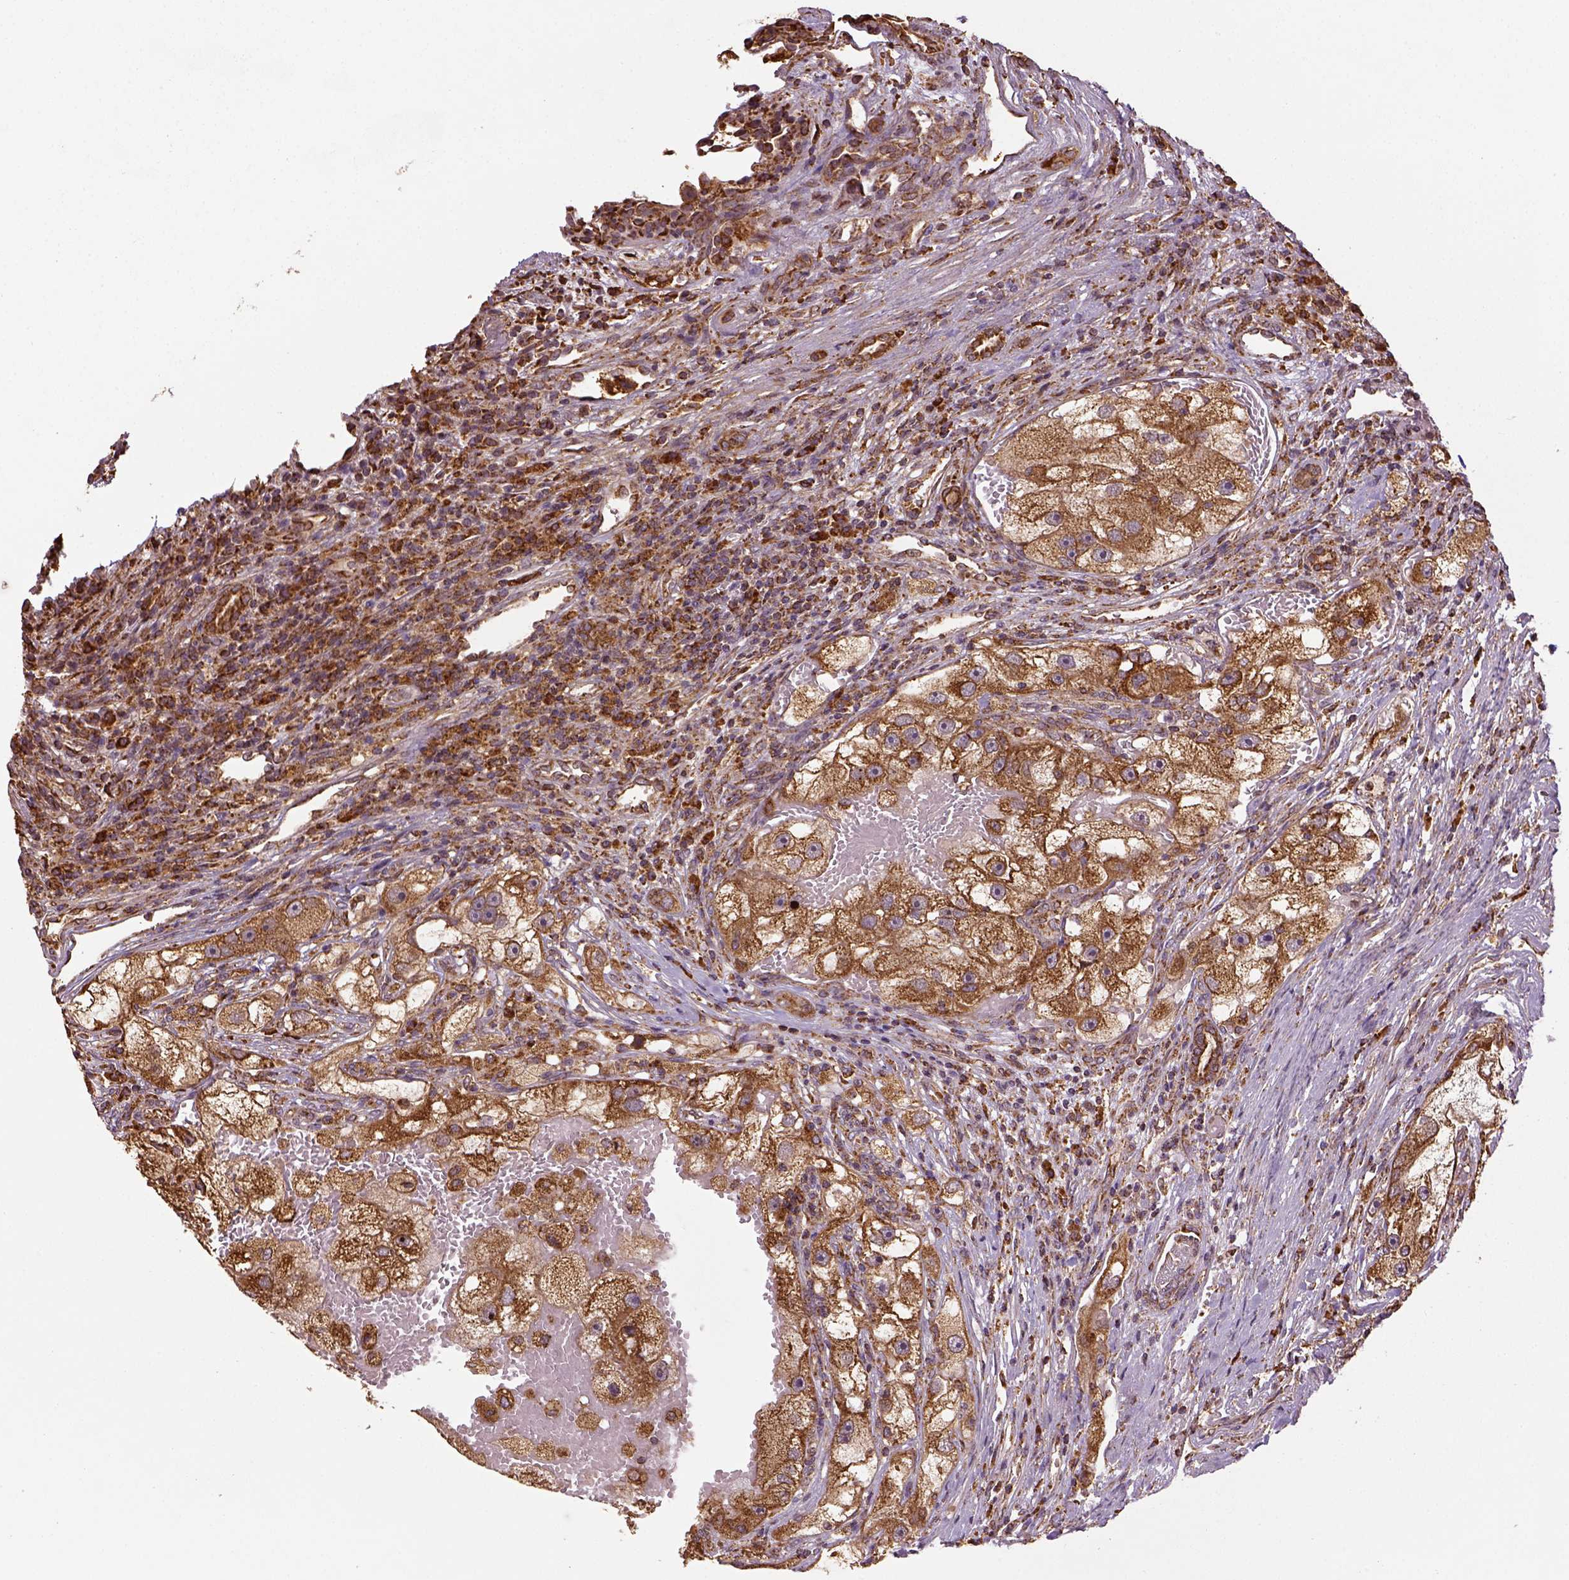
{"staining": {"intensity": "moderate", "quantity": ">75%", "location": "cytoplasmic/membranous"}, "tissue": "renal cancer", "cell_type": "Tumor cells", "image_type": "cancer", "snomed": [{"axis": "morphology", "description": "Adenocarcinoma, NOS"}, {"axis": "topography", "description": "Kidney"}], "caption": "The immunohistochemical stain shows moderate cytoplasmic/membranous positivity in tumor cells of renal cancer tissue. (brown staining indicates protein expression, while blue staining denotes nuclei).", "gene": "MAPK8IP3", "patient": {"sex": "male", "age": 63}}